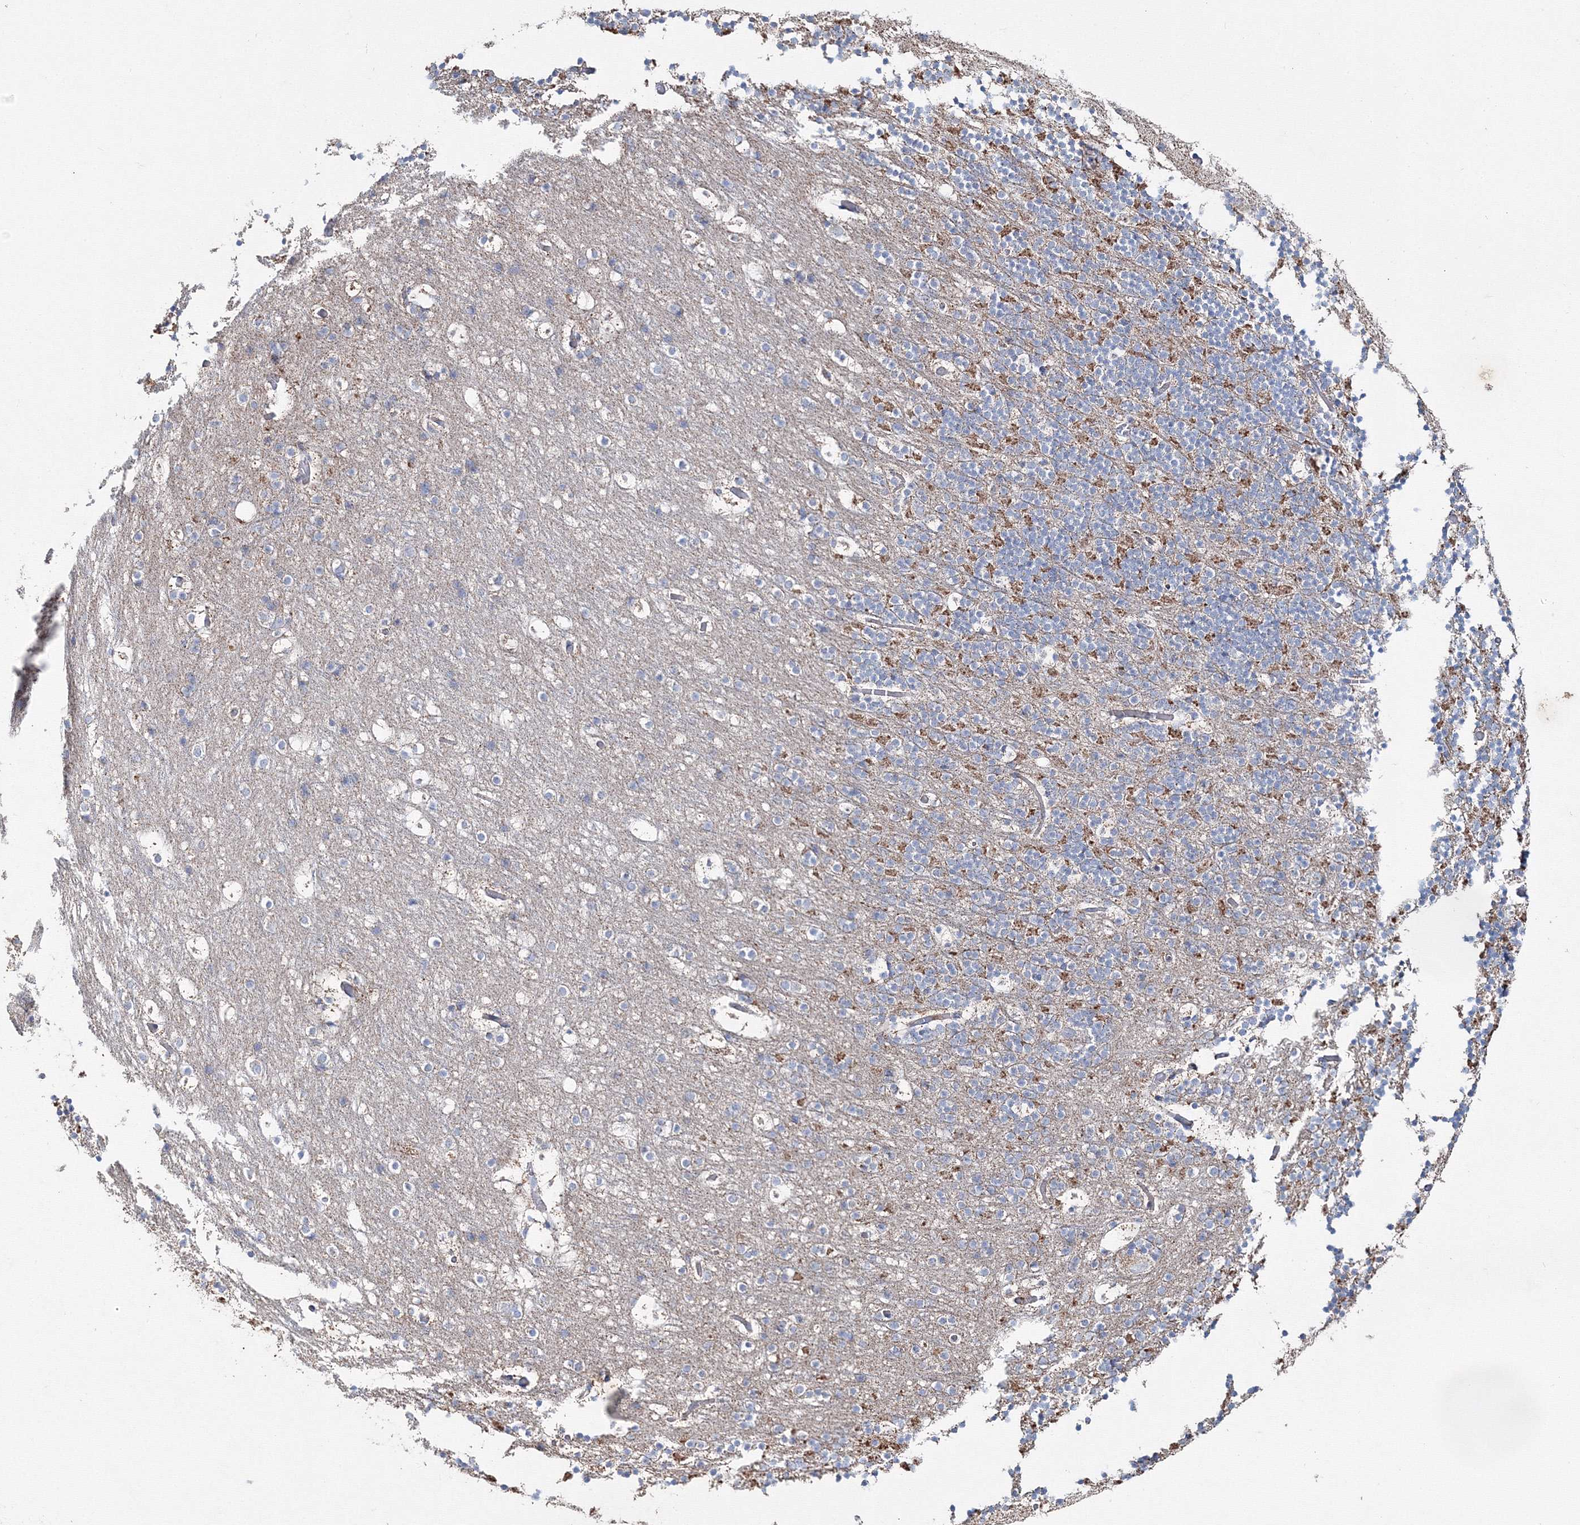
{"staining": {"intensity": "moderate", "quantity": "<25%", "location": "cytoplasmic/membranous"}, "tissue": "cerebellum", "cell_type": "Cells in granular layer", "image_type": "normal", "snomed": [{"axis": "morphology", "description": "Normal tissue, NOS"}, {"axis": "topography", "description": "Cerebellum"}], "caption": "The immunohistochemical stain shows moderate cytoplasmic/membranous positivity in cells in granular layer of normal cerebellum.", "gene": "IGSF9", "patient": {"sex": "male", "age": 57}}